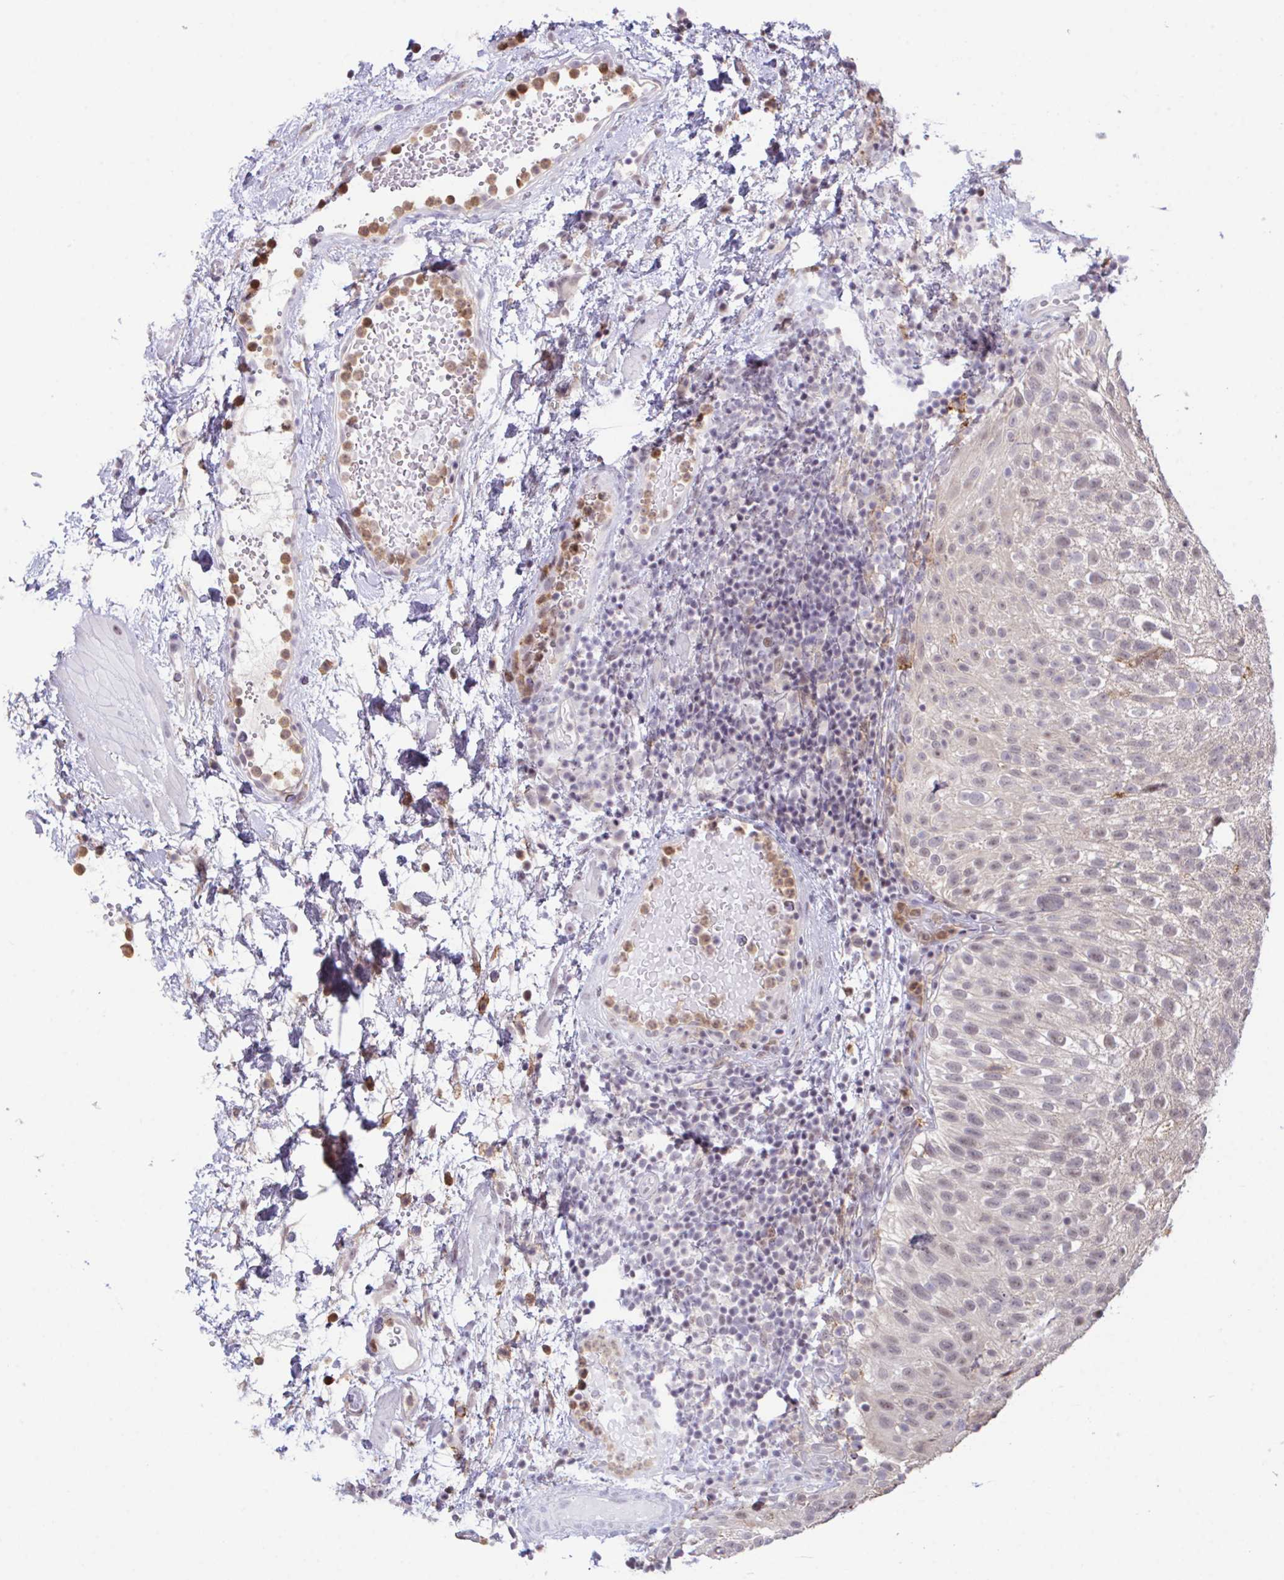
{"staining": {"intensity": "weak", "quantity": "<25%", "location": "nuclear"}, "tissue": "urothelial cancer", "cell_type": "Tumor cells", "image_type": "cancer", "snomed": [{"axis": "morphology", "description": "Urothelial carcinoma, Low grade"}, {"axis": "topography", "description": "Urinary bladder"}], "caption": "This is an immunohistochemistry histopathology image of urothelial cancer. There is no positivity in tumor cells.", "gene": "OR6K3", "patient": {"sex": "male", "age": 78}}